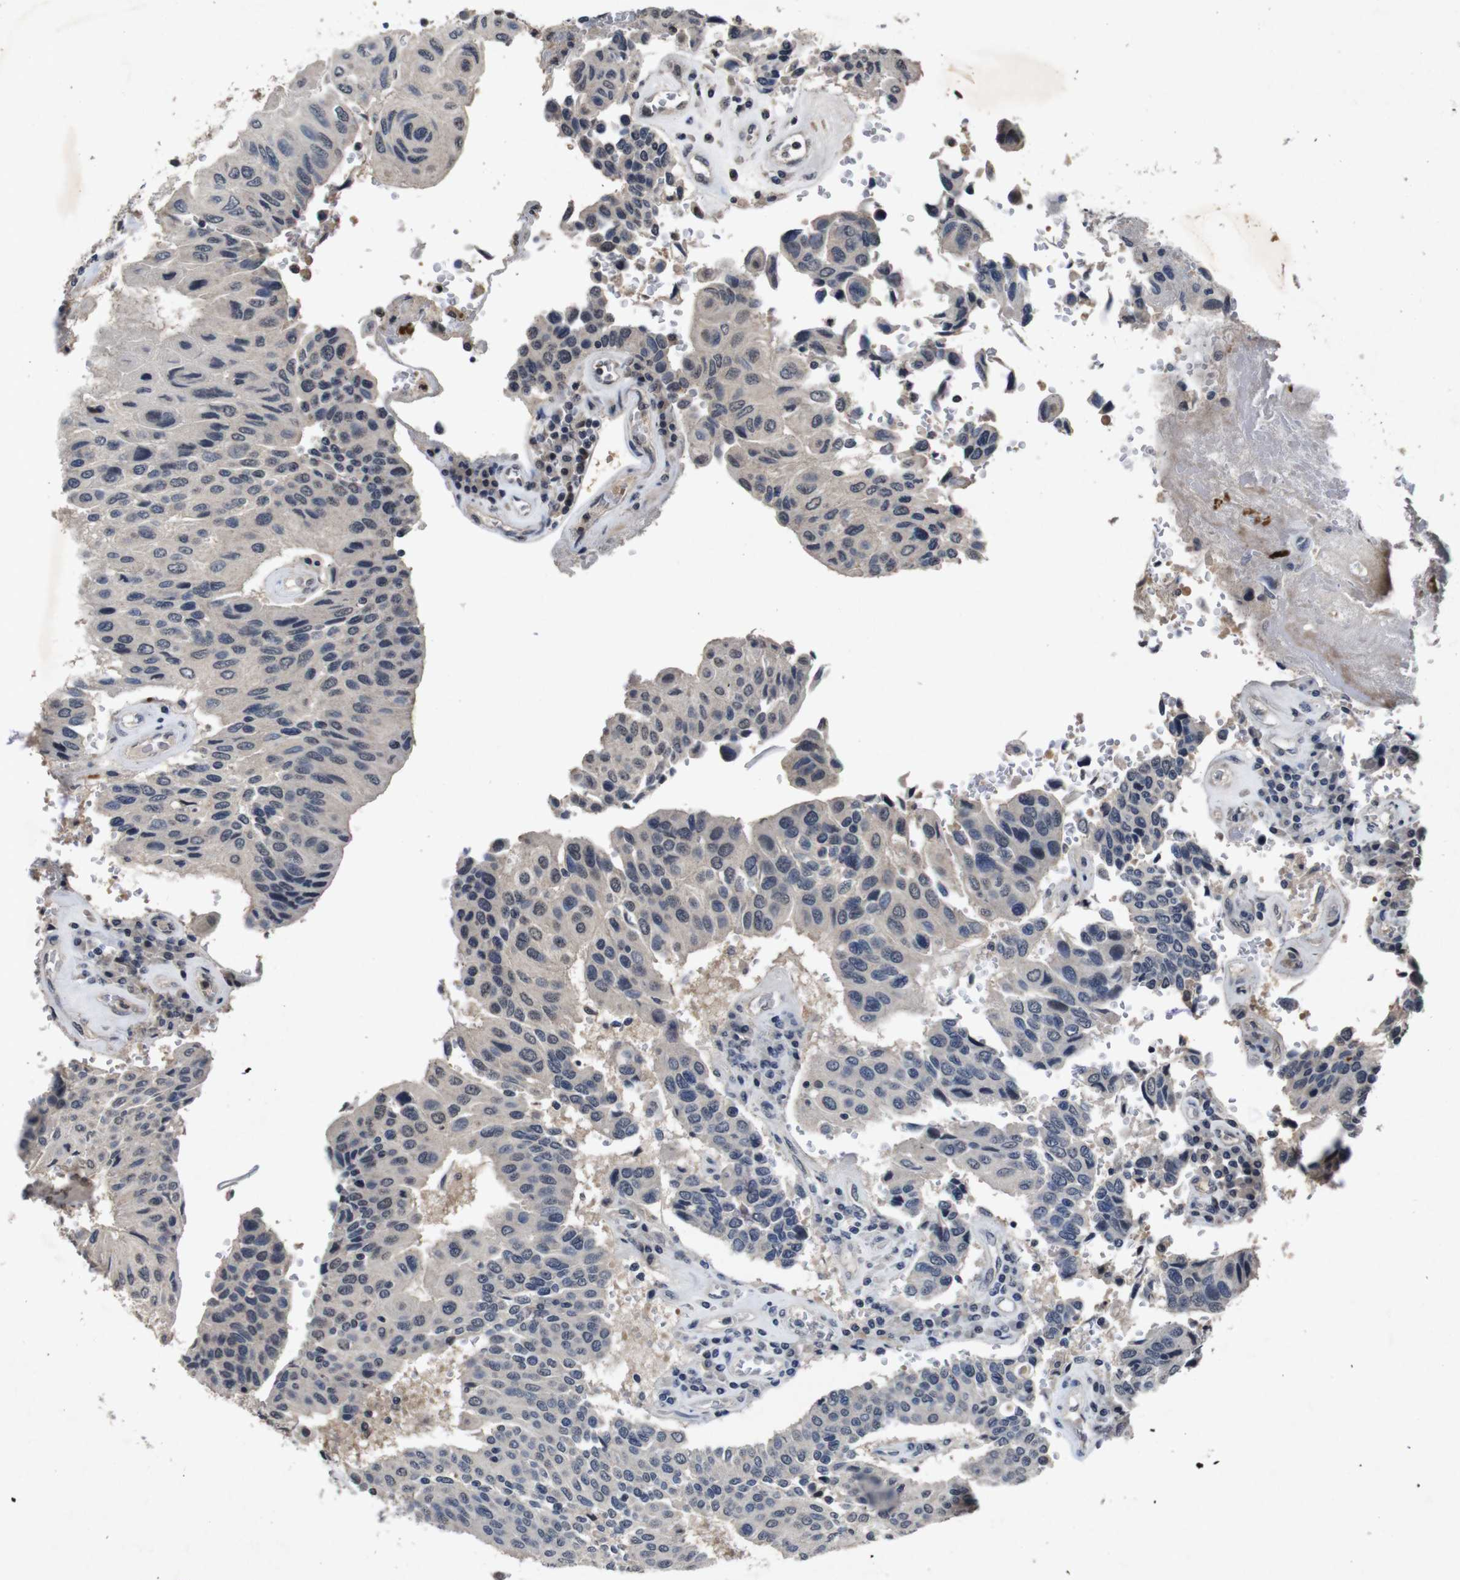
{"staining": {"intensity": "negative", "quantity": "none", "location": "none"}, "tissue": "urothelial cancer", "cell_type": "Tumor cells", "image_type": "cancer", "snomed": [{"axis": "morphology", "description": "Urothelial carcinoma, High grade"}, {"axis": "topography", "description": "Urinary bladder"}], "caption": "Human high-grade urothelial carcinoma stained for a protein using IHC reveals no staining in tumor cells.", "gene": "AKT3", "patient": {"sex": "male", "age": 66}}